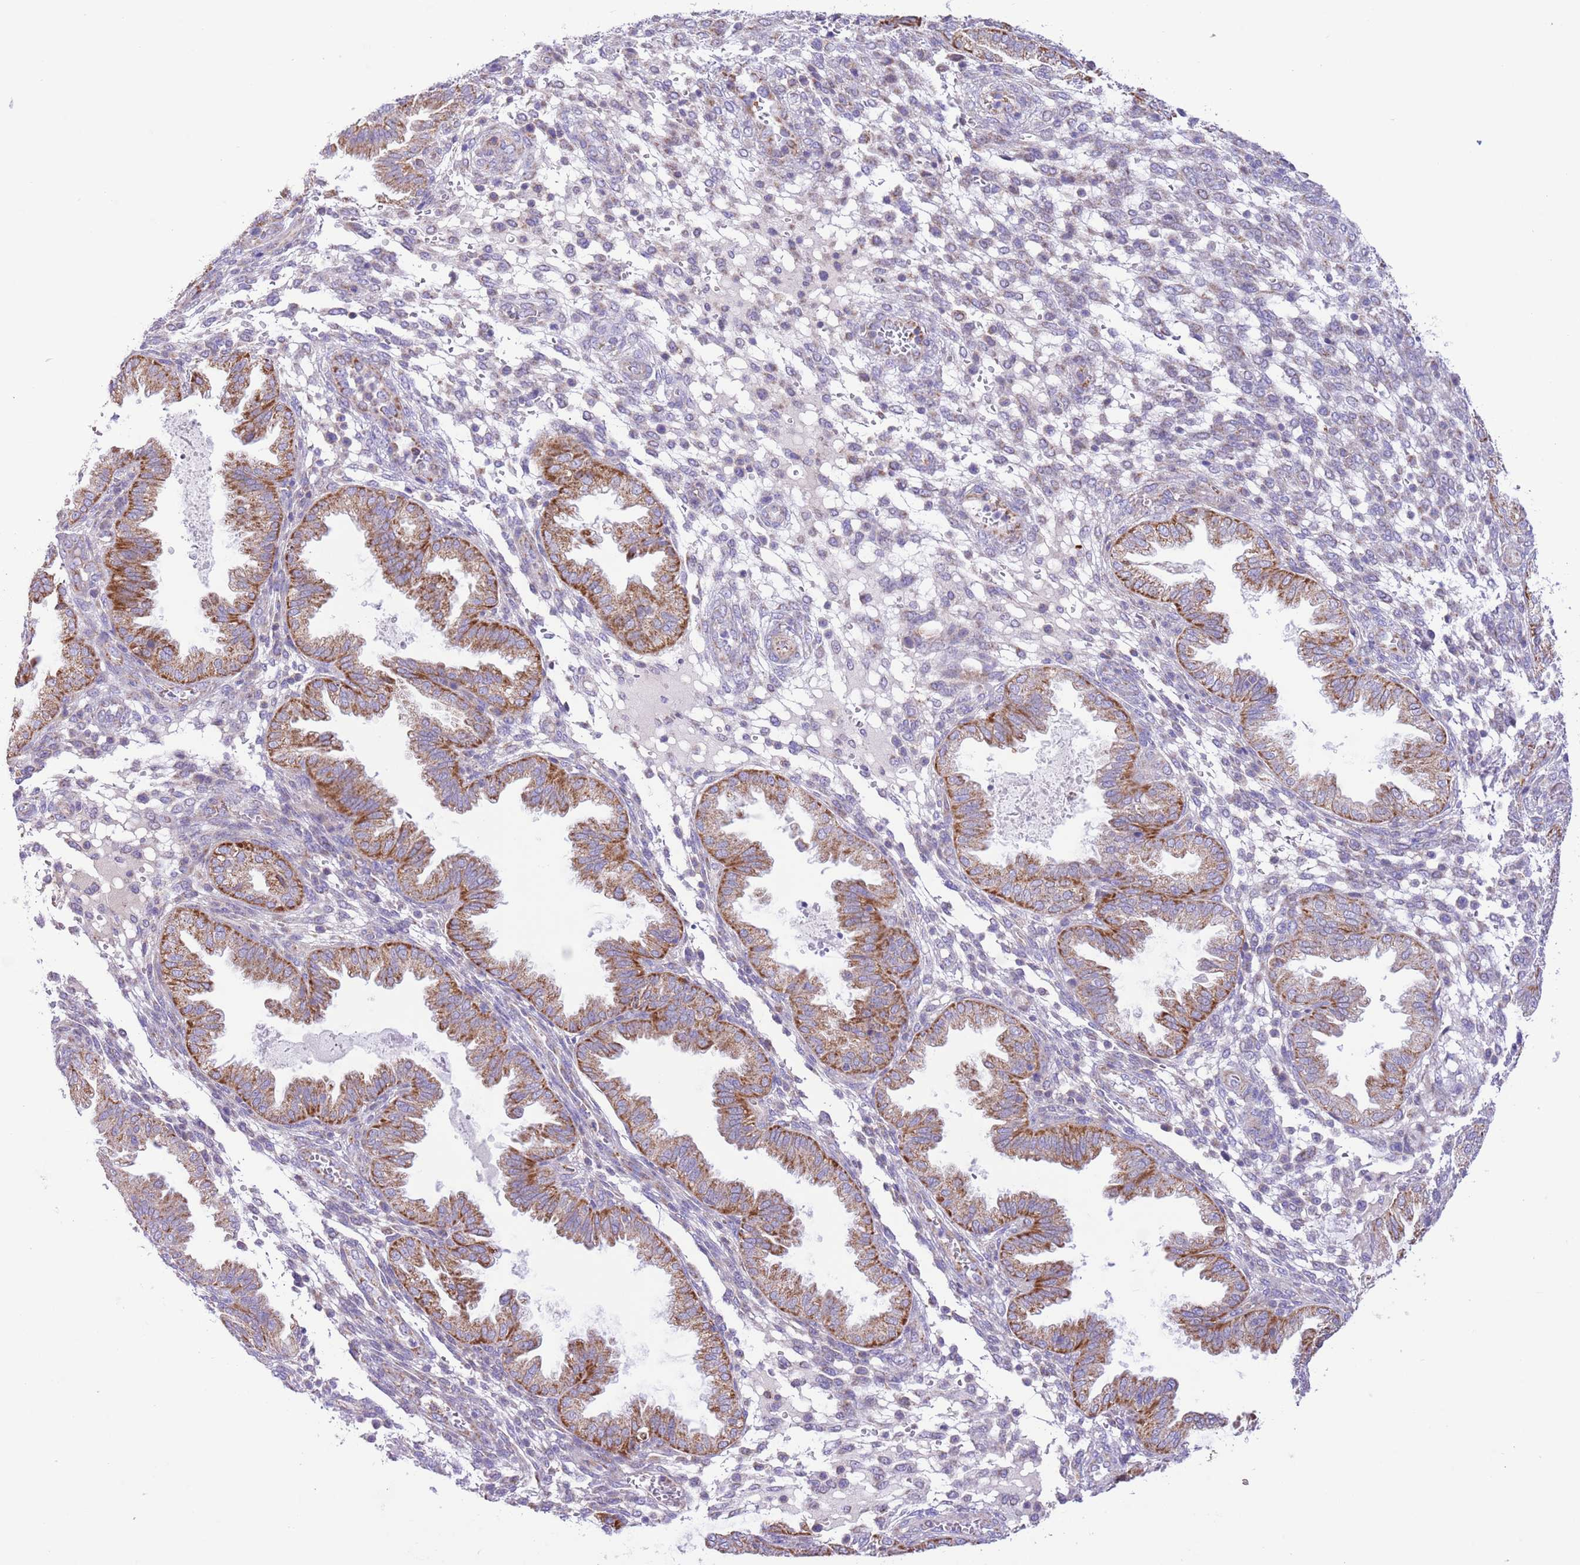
{"staining": {"intensity": "negative", "quantity": "none", "location": "none"}, "tissue": "endometrium", "cell_type": "Cells in endometrial stroma", "image_type": "normal", "snomed": [{"axis": "morphology", "description": "Normal tissue, NOS"}, {"axis": "topography", "description": "Endometrium"}], "caption": "Normal endometrium was stained to show a protein in brown. There is no significant positivity in cells in endometrial stroma. (Stains: DAB (3,3'-diaminobenzidine) immunohistochemistry with hematoxylin counter stain, Microscopy: brightfield microscopy at high magnification).", "gene": "SS18L2", "patient": {"sex": "female", "age": 33}}